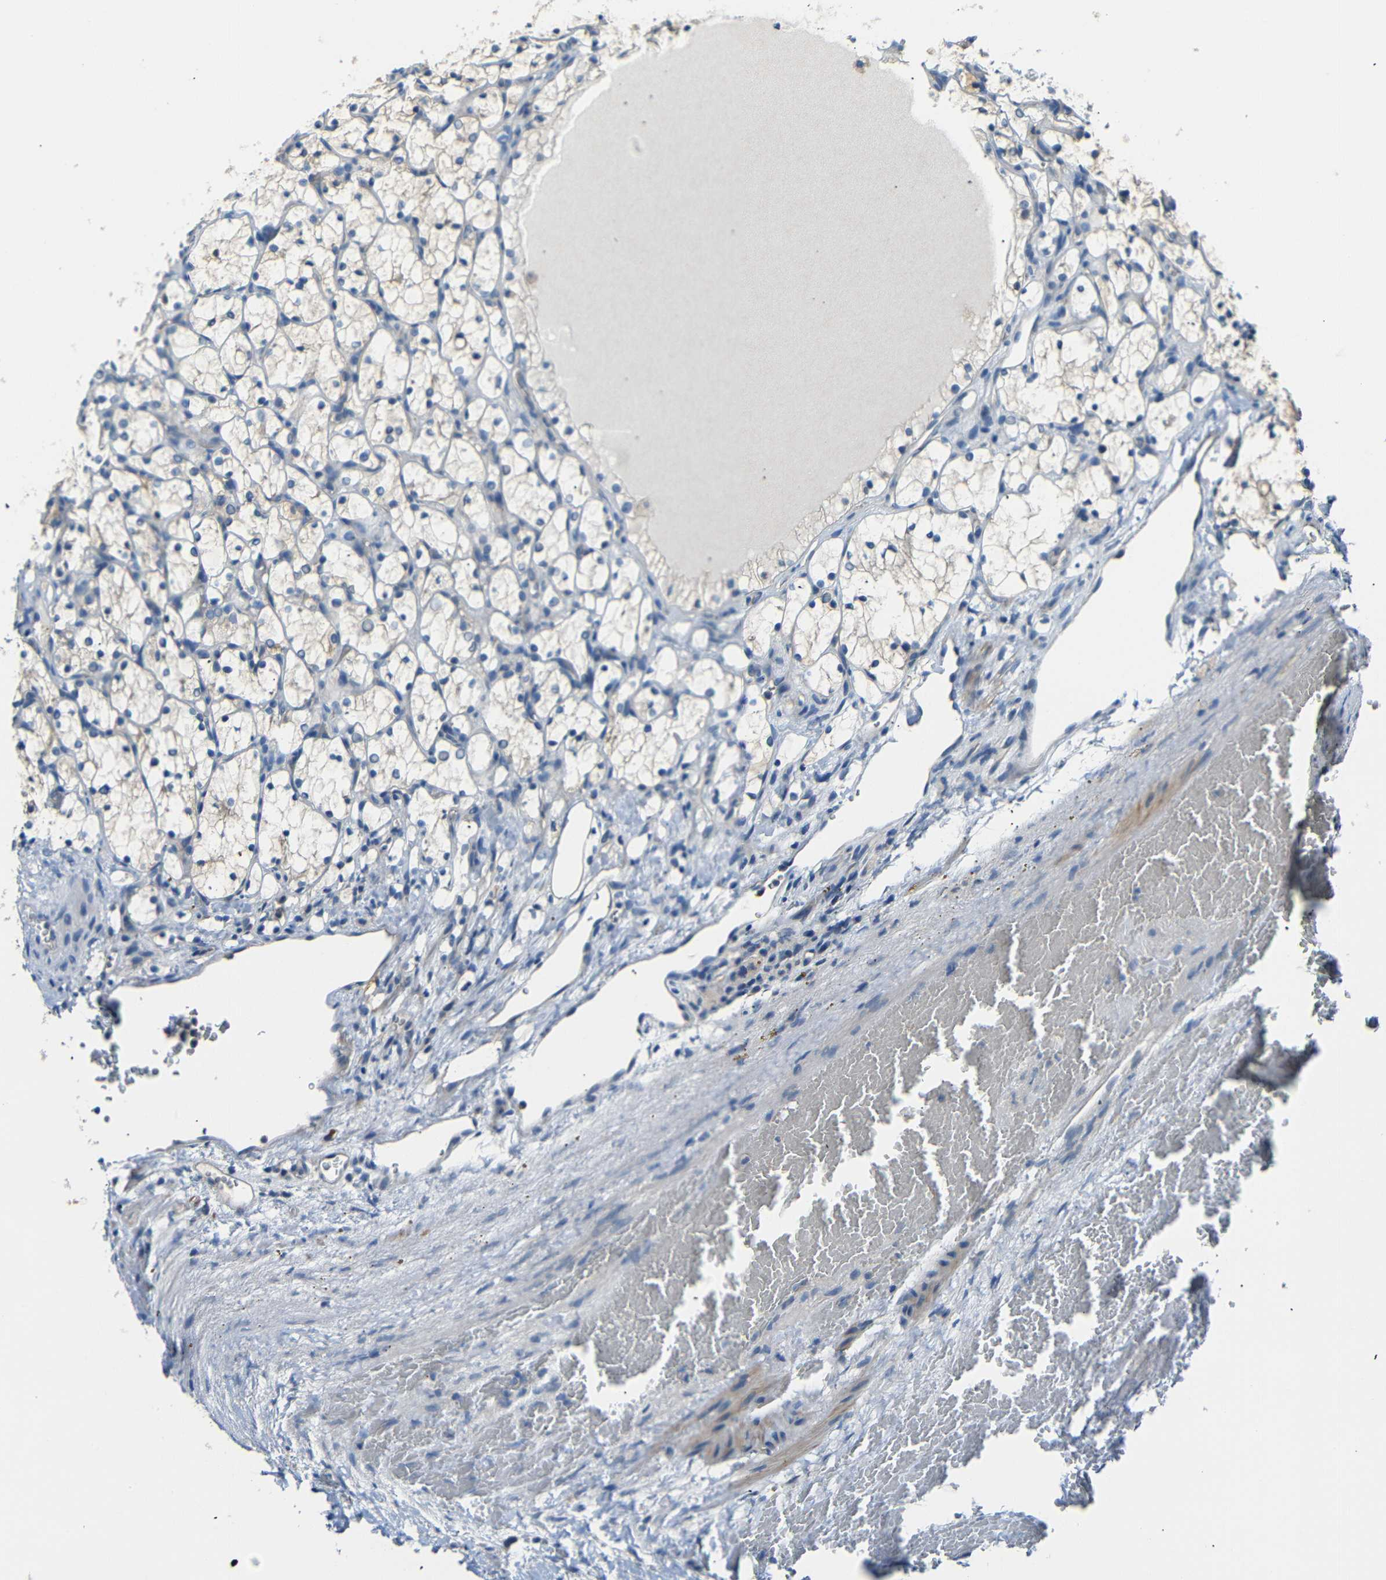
{"staining": {"intensity": "negative", "quantity": "none", "location": "none"}, "tissue": "renal cancer", "cell_type": "Tumor cells", "image_type": "cancer", "snomed": [{"axis": "morphology", "description": "Adenocarcinoma, NOS"}, {"axis": "topography", "description": "Kidney"}], "caption": "Human renal adenocarcinoma stained for a protein using immunohistochemistry displays no staining in tumor cells.", "gene": "SFN", "patient": {"sex": "female", "age": 69}}